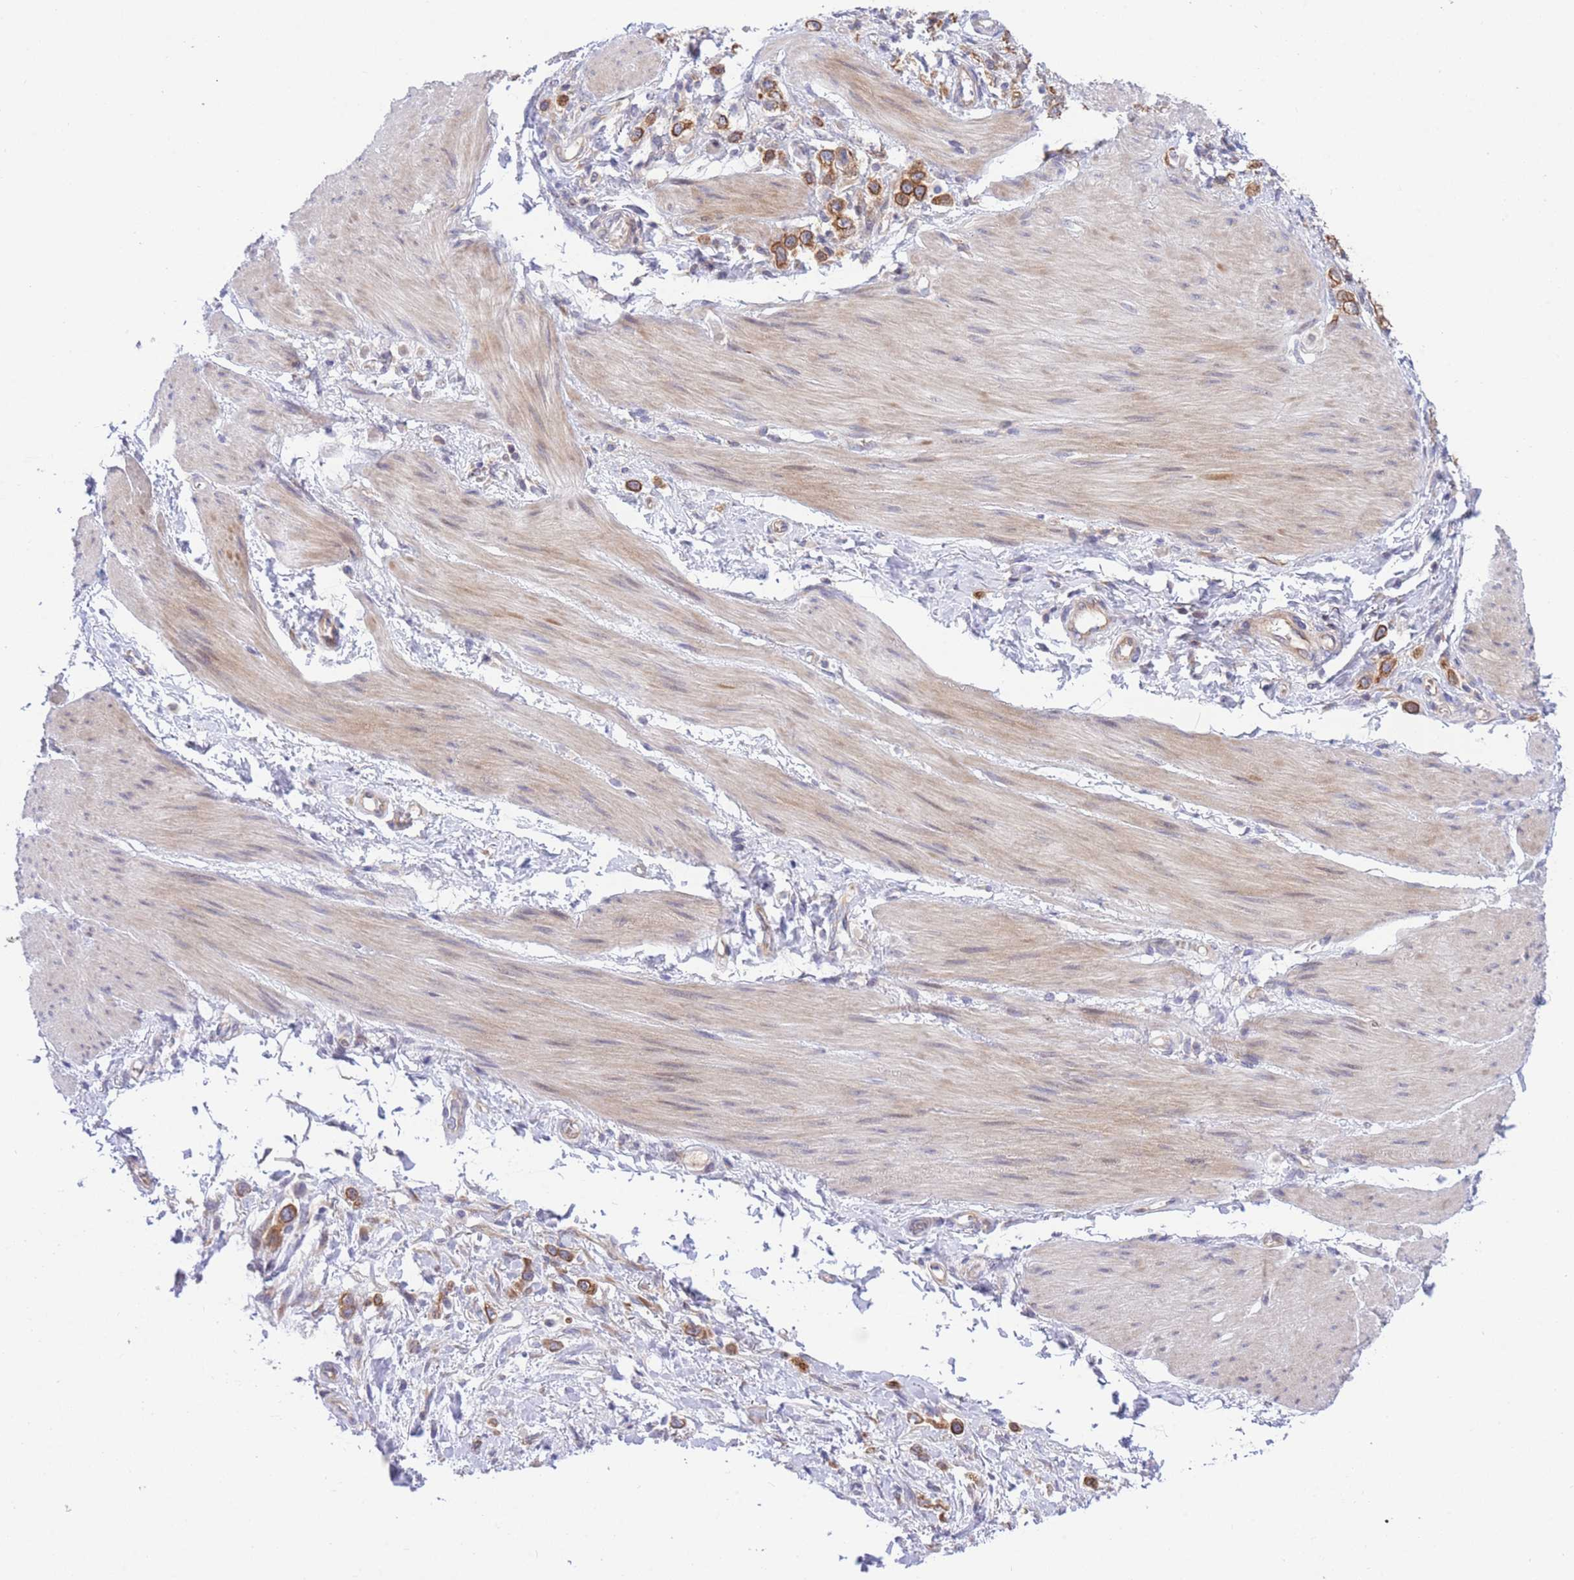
{"staining": {"intensity": "moderate", "quantity": ">75%", "location": "cytoplasmic/membranous"}, "tissue": "stomach cancer", "cell_type": "Tumor cells", "image_type": "cancer", "snomed": [{"axis": "morphology", "description": "Adenocarcinoma, NOS"}, {"axis": "topography", "description": "Stomach"}], "caption": "Immunohistochemical staining of stomach cancer displays moderate cytoplasmic/membranous protein staining in about >75% of tumor cells.", "gene": "EIF2B2", "patient": {"sex": "female", "age": 65}}